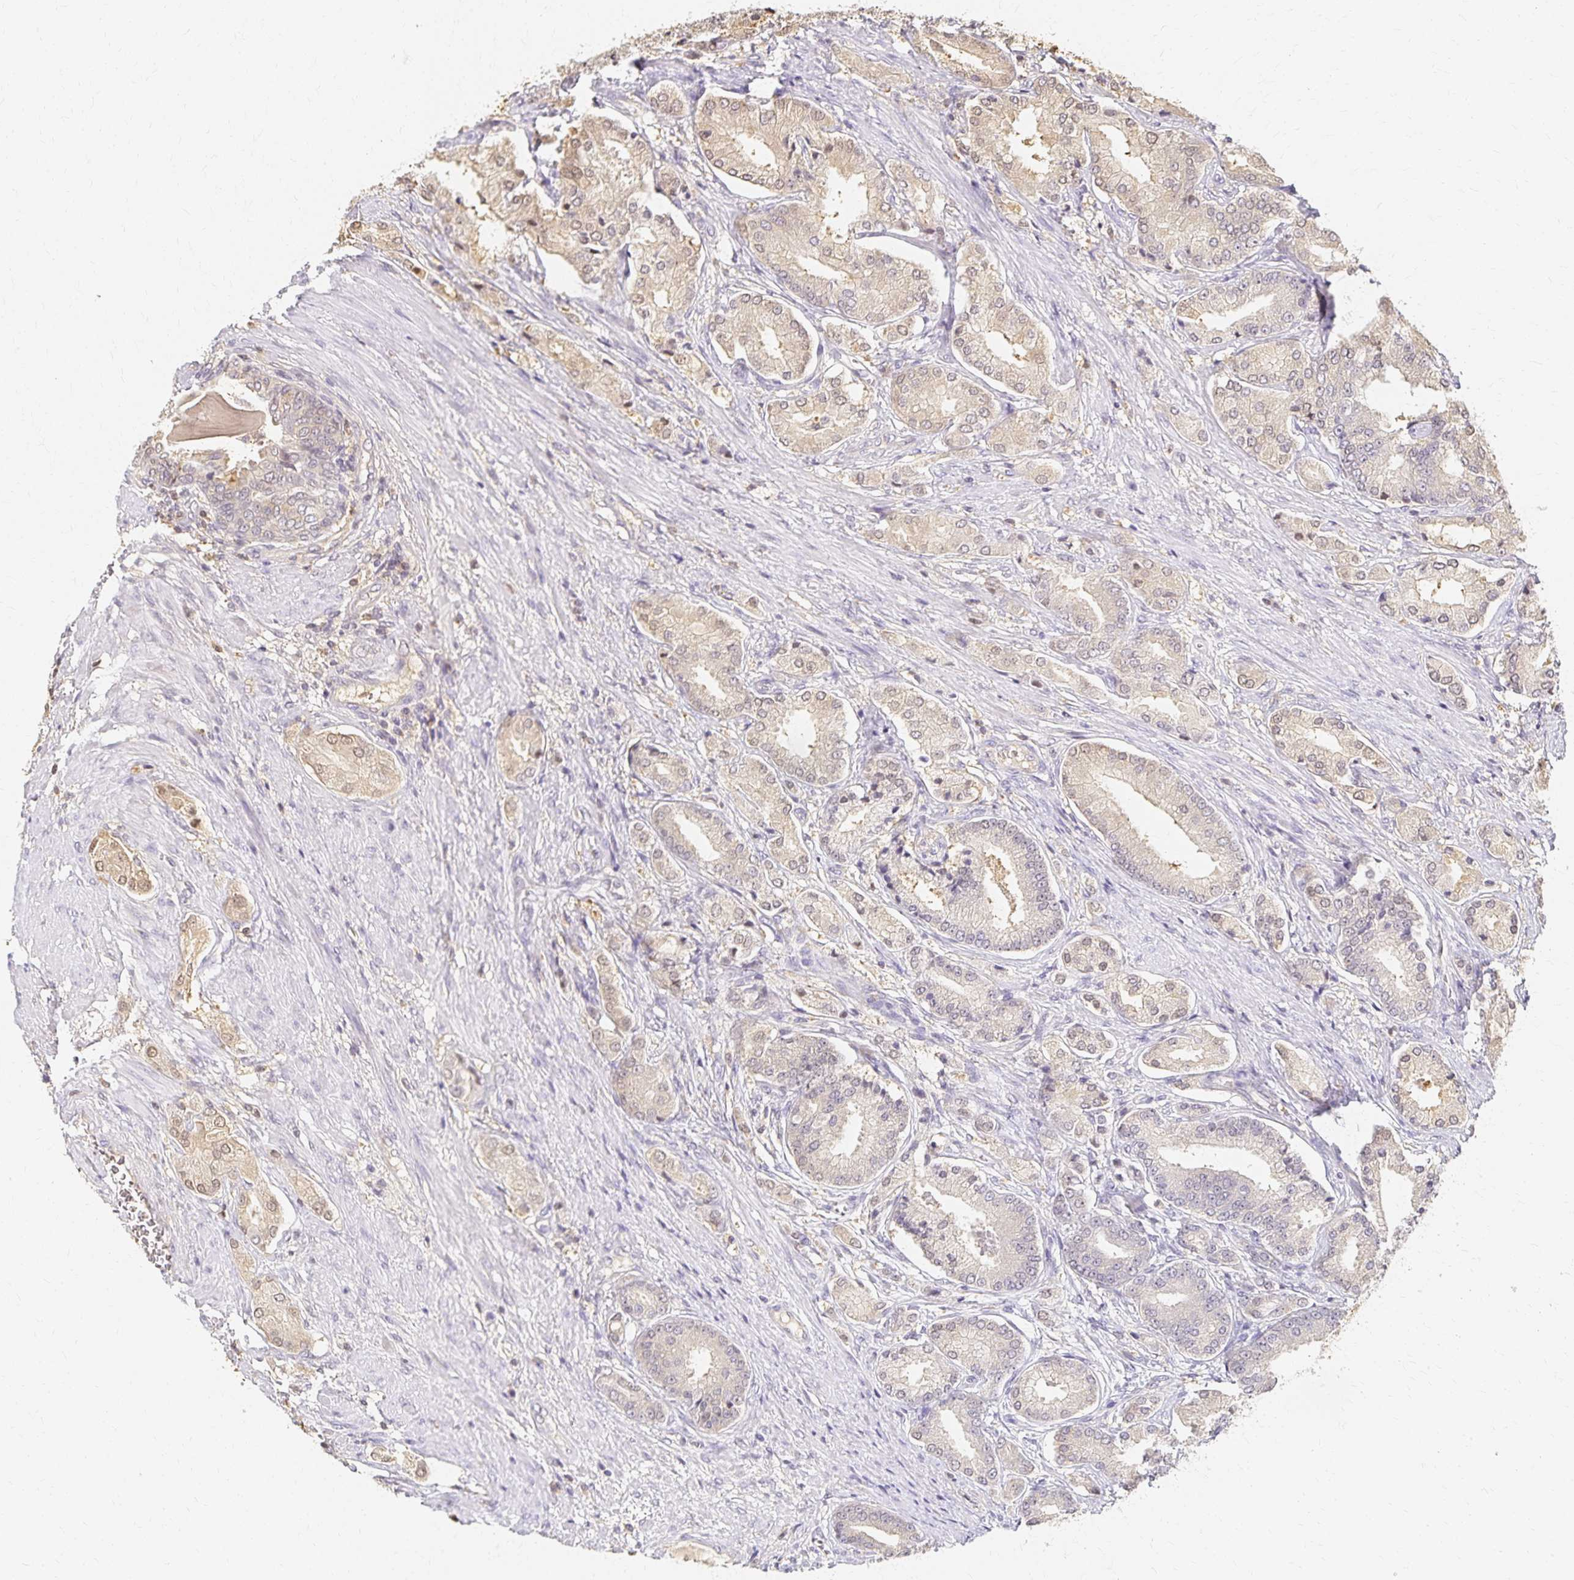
{"staining": {"intensity": "weak", "quantity": "25%-75%", "location": "cytoplasmic/membranous"}, "tissue": "prostate cancer", "cell_type": "Tumor cells", "image_type": "cancer", "snomed": [{"axis": "morphology", "description": "Adenocarcinoma, High grade"}, {"axis": "topography", "description": "Prostate and seminal vesicle, NOS"}], "caption": "Human prostate adenocarcinoma (high-grade) stained with a protein marker reveals weak staining in tumor cells.", "gene": "AZGP1", "patient": {"sex": "male", "age": 61}}